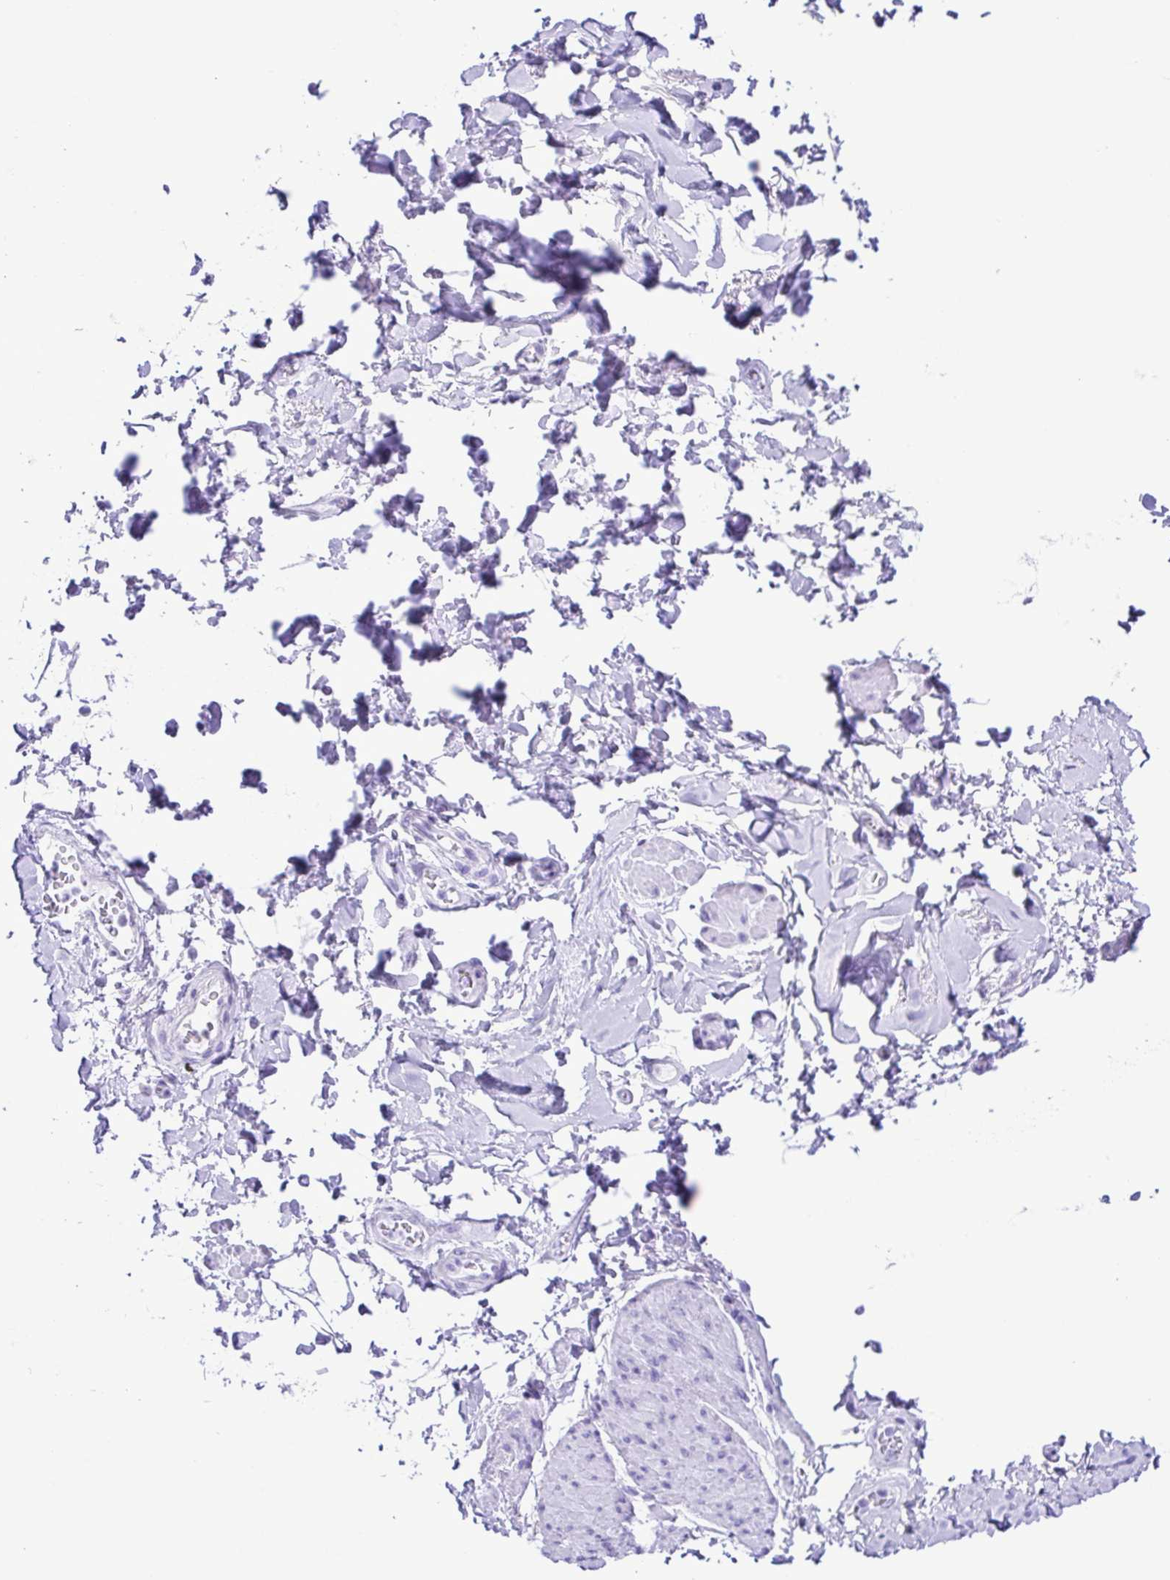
{"staining": {"intensity": "negative", "quantity": "none", "location": "none"}, "tissue": "adipose tissue", "cell_type": "Adipocytes", "image_type": "normal", "snomed": [{"axis": "morphology", "description": "Normal tissue, NOS"}, {"axis": "topography", "description": "Urinary bladder"}, {"axis": "topography", "description": "Peripheral nerve tissue"}], "caption": "High power microscopy image of an IHC micrograph of unremarkable adipose tissue, revealing no significant positivity in adipocytes. (DAB IHC with hematoxylin counter stain).", "gene": "ERP27", "patient": {"sex": "female", "age": 60}}